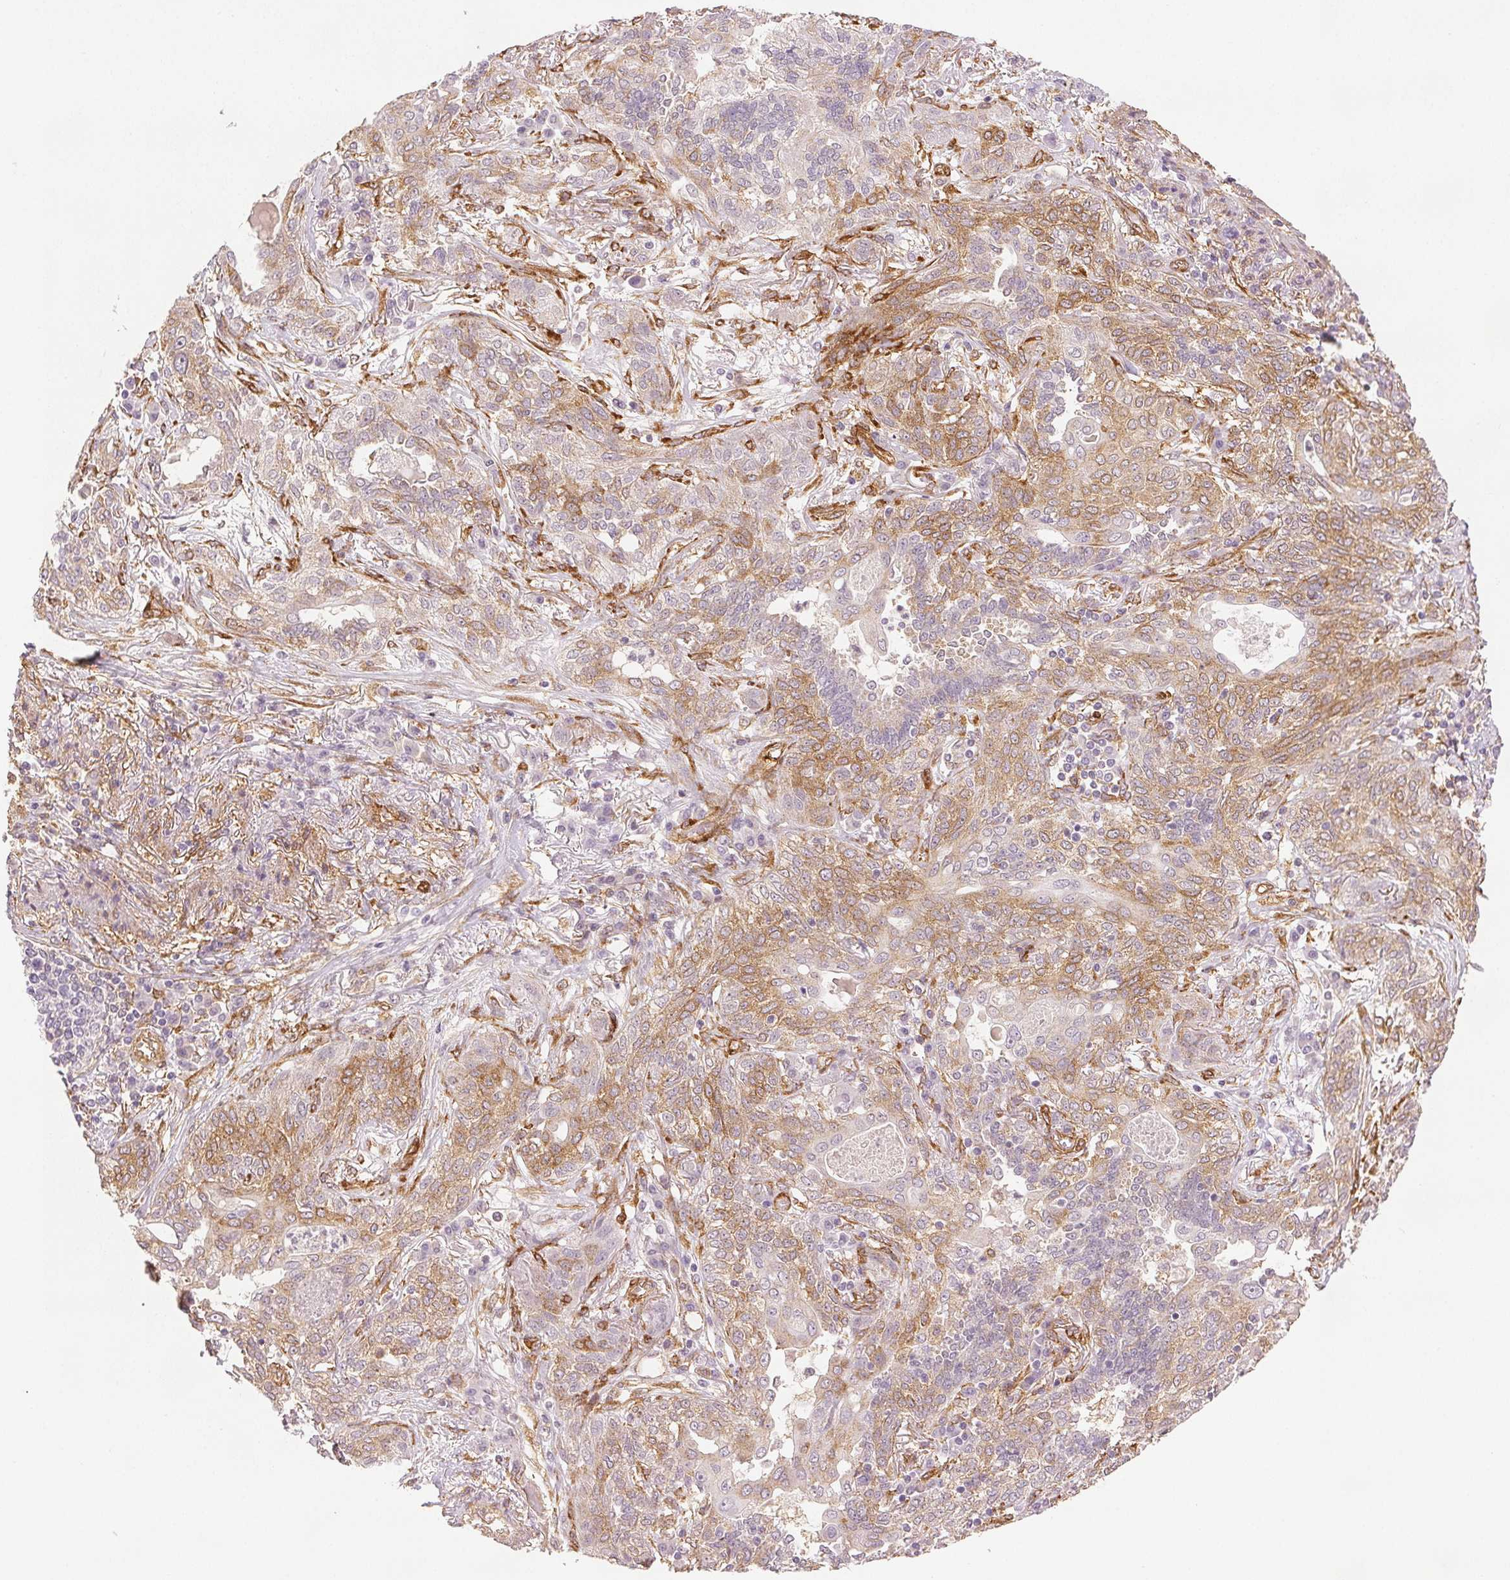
{"staining": {"intensity": "moderate", "quantity": "25%-75%", "location": "cytoplasmic/membranous"}, "tissue": "lung cancer", "cell_type": "Tumor cells", "image_type": "cancer", "snomed": [{"axis": "morphology", "description": "Squamous cell carcinoma, NOS"}, {"axis": "topography", "description": "Lung"}], "caption": "Immunohistochemical staining of lung cancer (squamous cell carcinoma) exhibits moderate cytoplasmic/membranous protein positivity in about 25%-75% of tumor cells.", "gene": "DIAPH2", "patient": {"sex": "female", "age": 70}}